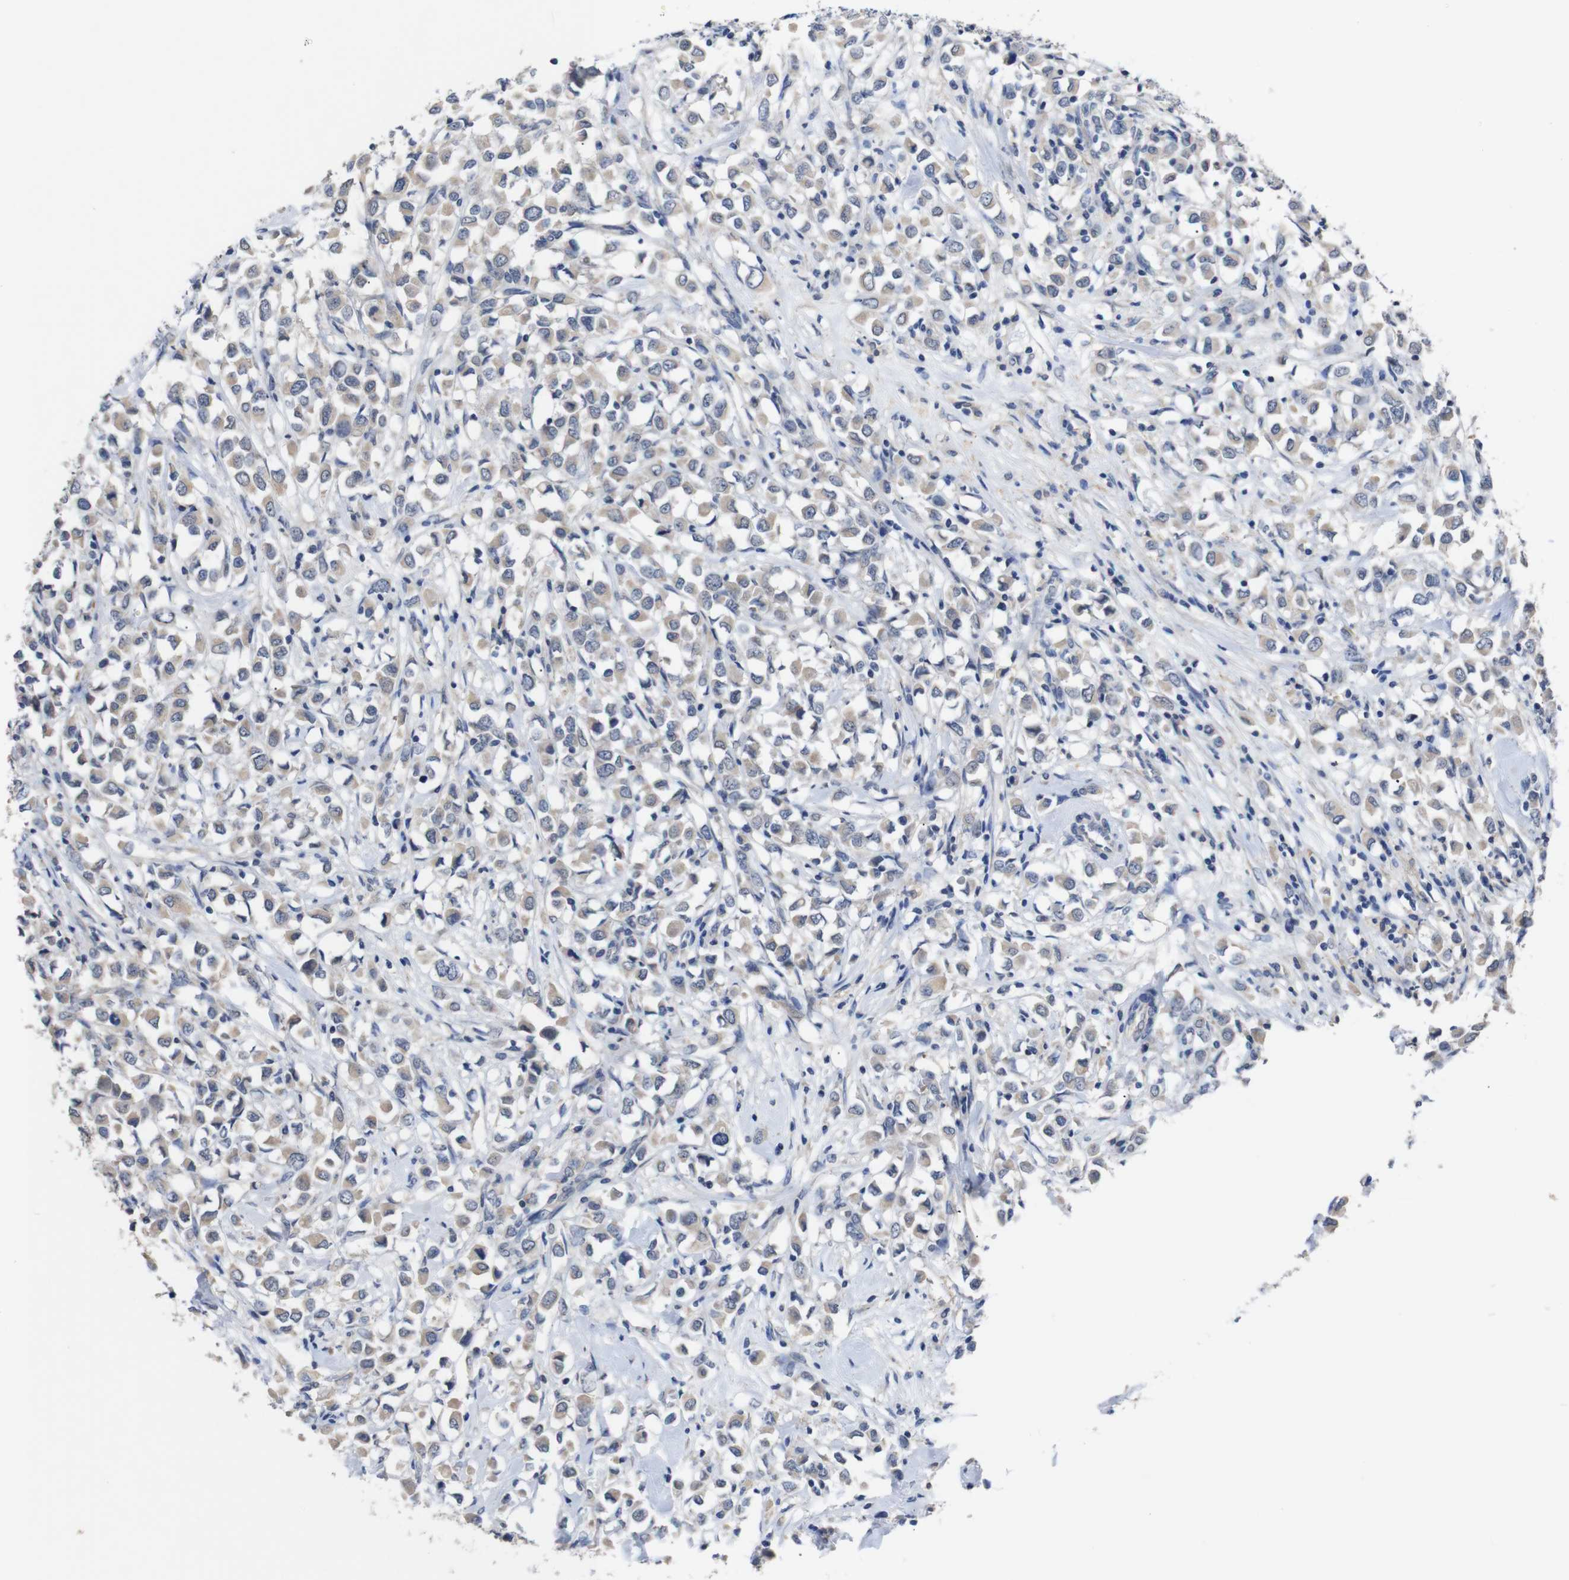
{"staining": {"intensity": "weak", "quantity": ">75%", "location": "cytoplasmic/membranous"}, "tissue": "breast cancer", "cell_type": "Tumor cells", "image_type": "cancer", "snomed": [{"axis": "morphology", "description": "Duct carcinoma"}, {"axis": "topography", "description": "Breast"}], "caption": "This is a histology image of immunohistochemistry staining of infiltrating ductal carcinoma (breast), which shows weak staining in the cytoplasmic/membranous of tumor cells.", "gene": "HNF1A", "patient": {"sex": "female", "age": 61}}